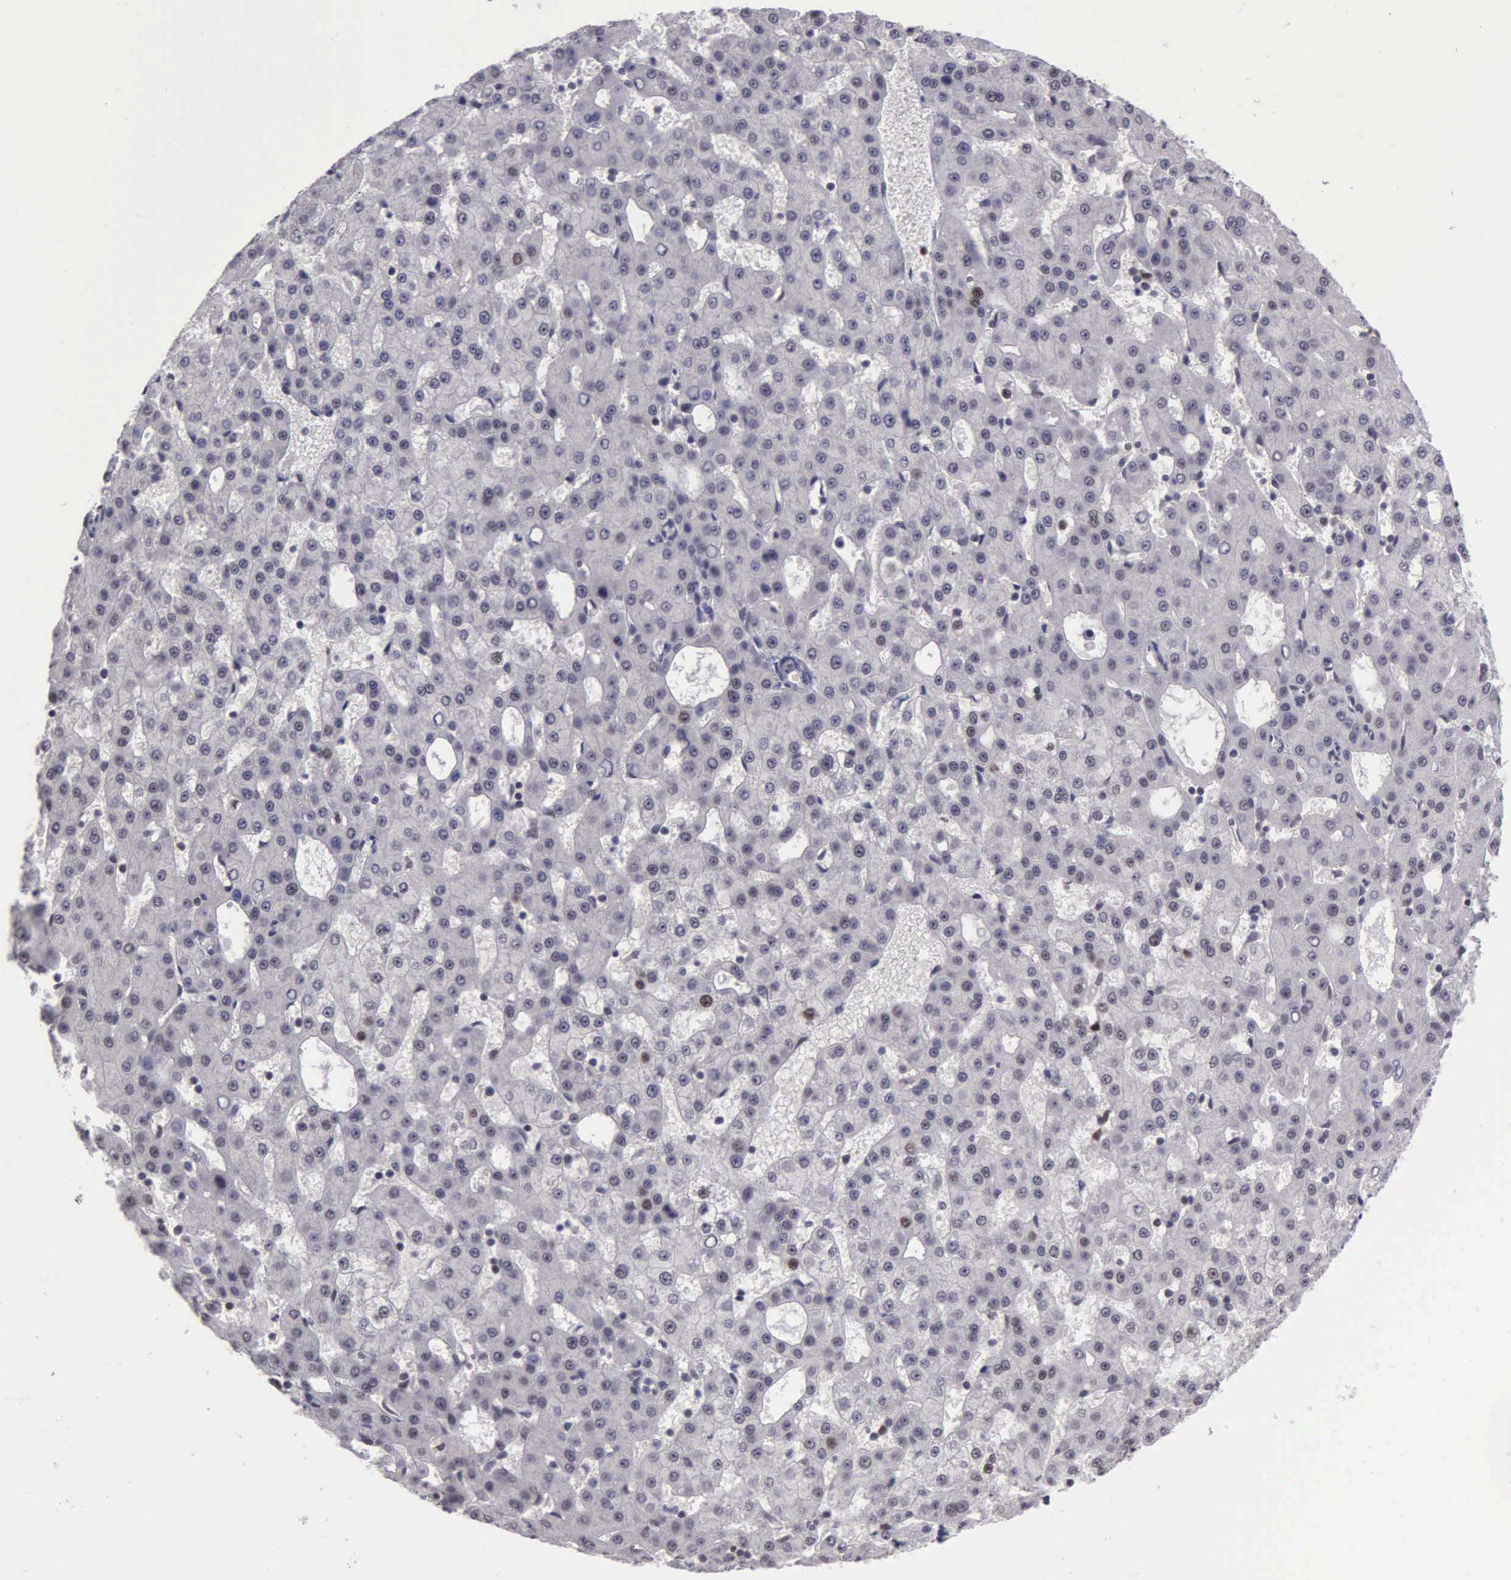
{"staining": {"intensity": "negative", "quantity": "none", "location": "none"}, "tissue": "liver cancer", "cell_type": "Tumor cells", "image_type": "cancer", "snomed": [{"axis": "morphology", "description": "Carcinoma, Hepatocellular, NOS"}, {"axis": "topography", "description": "Liver"}], "caption": "High magnification brightfield microscopy of liver cancer (hepatocellular carcinoma) stained with DAB (brown) and counterstained with hematoxylin (blue): tumor cells show no significant expression.", "gene": "UBR7", "patient": {"sex": "male", "age": 47}}